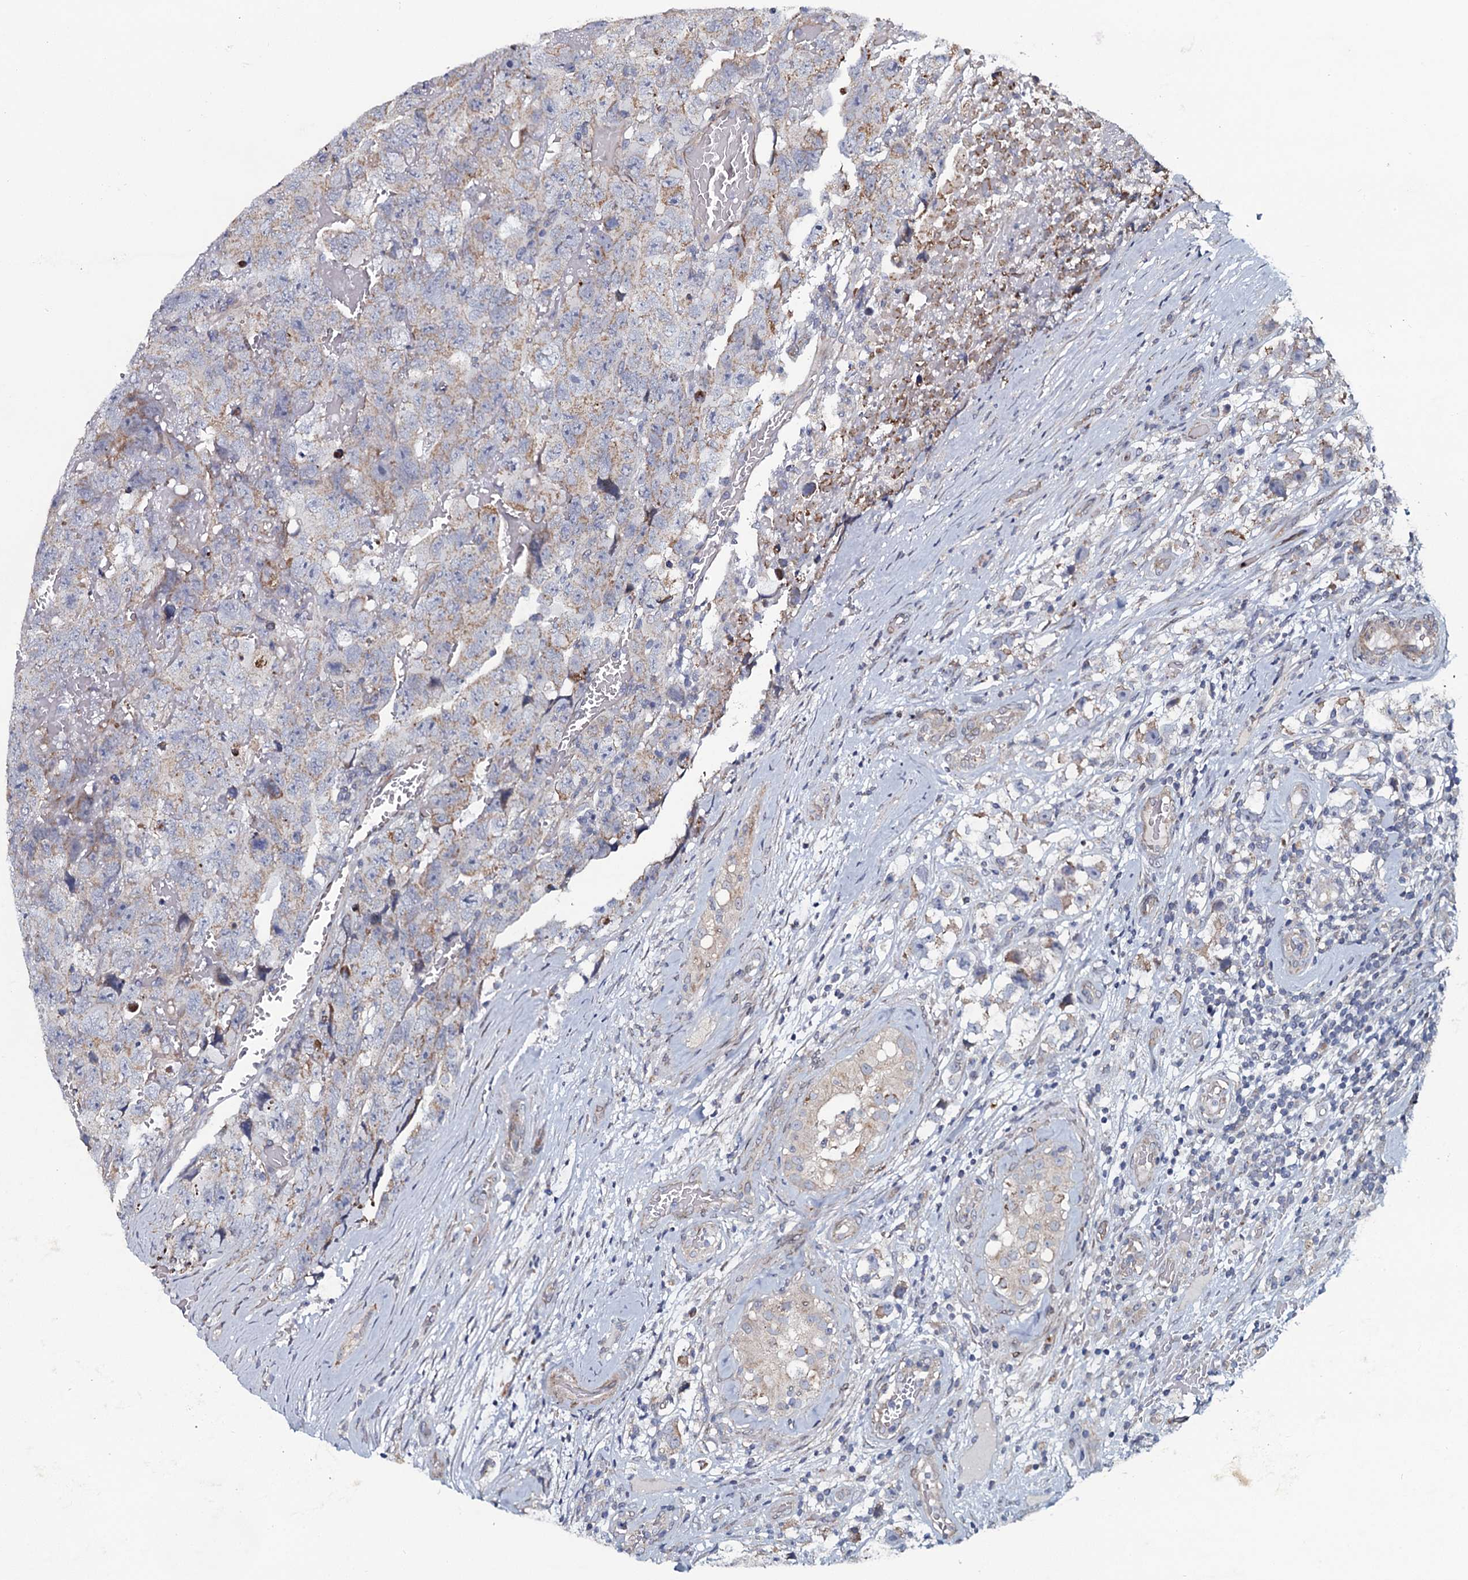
{"staining": {"intensity": "weak", "quantity": "25%-75%", "location": "cytoplasmic/membranous"}, "tissue": "testis cancer", "cell_type": "Tumor cells", "image_type": "cancer", "snomed": [{"axis": "morphology", "description": "Carcinoma, Embryonal, NOS"}, {"axis": "topography", "description": "Testis"}], "caption": "This image exhibits IHC staining of human testis cancer, with low weak cytoplasmic/membranous expression in approximately 25%-75% of tumor cells.", "gene": "KCTD4", "patient": {"sex": "male", "age": 45}}